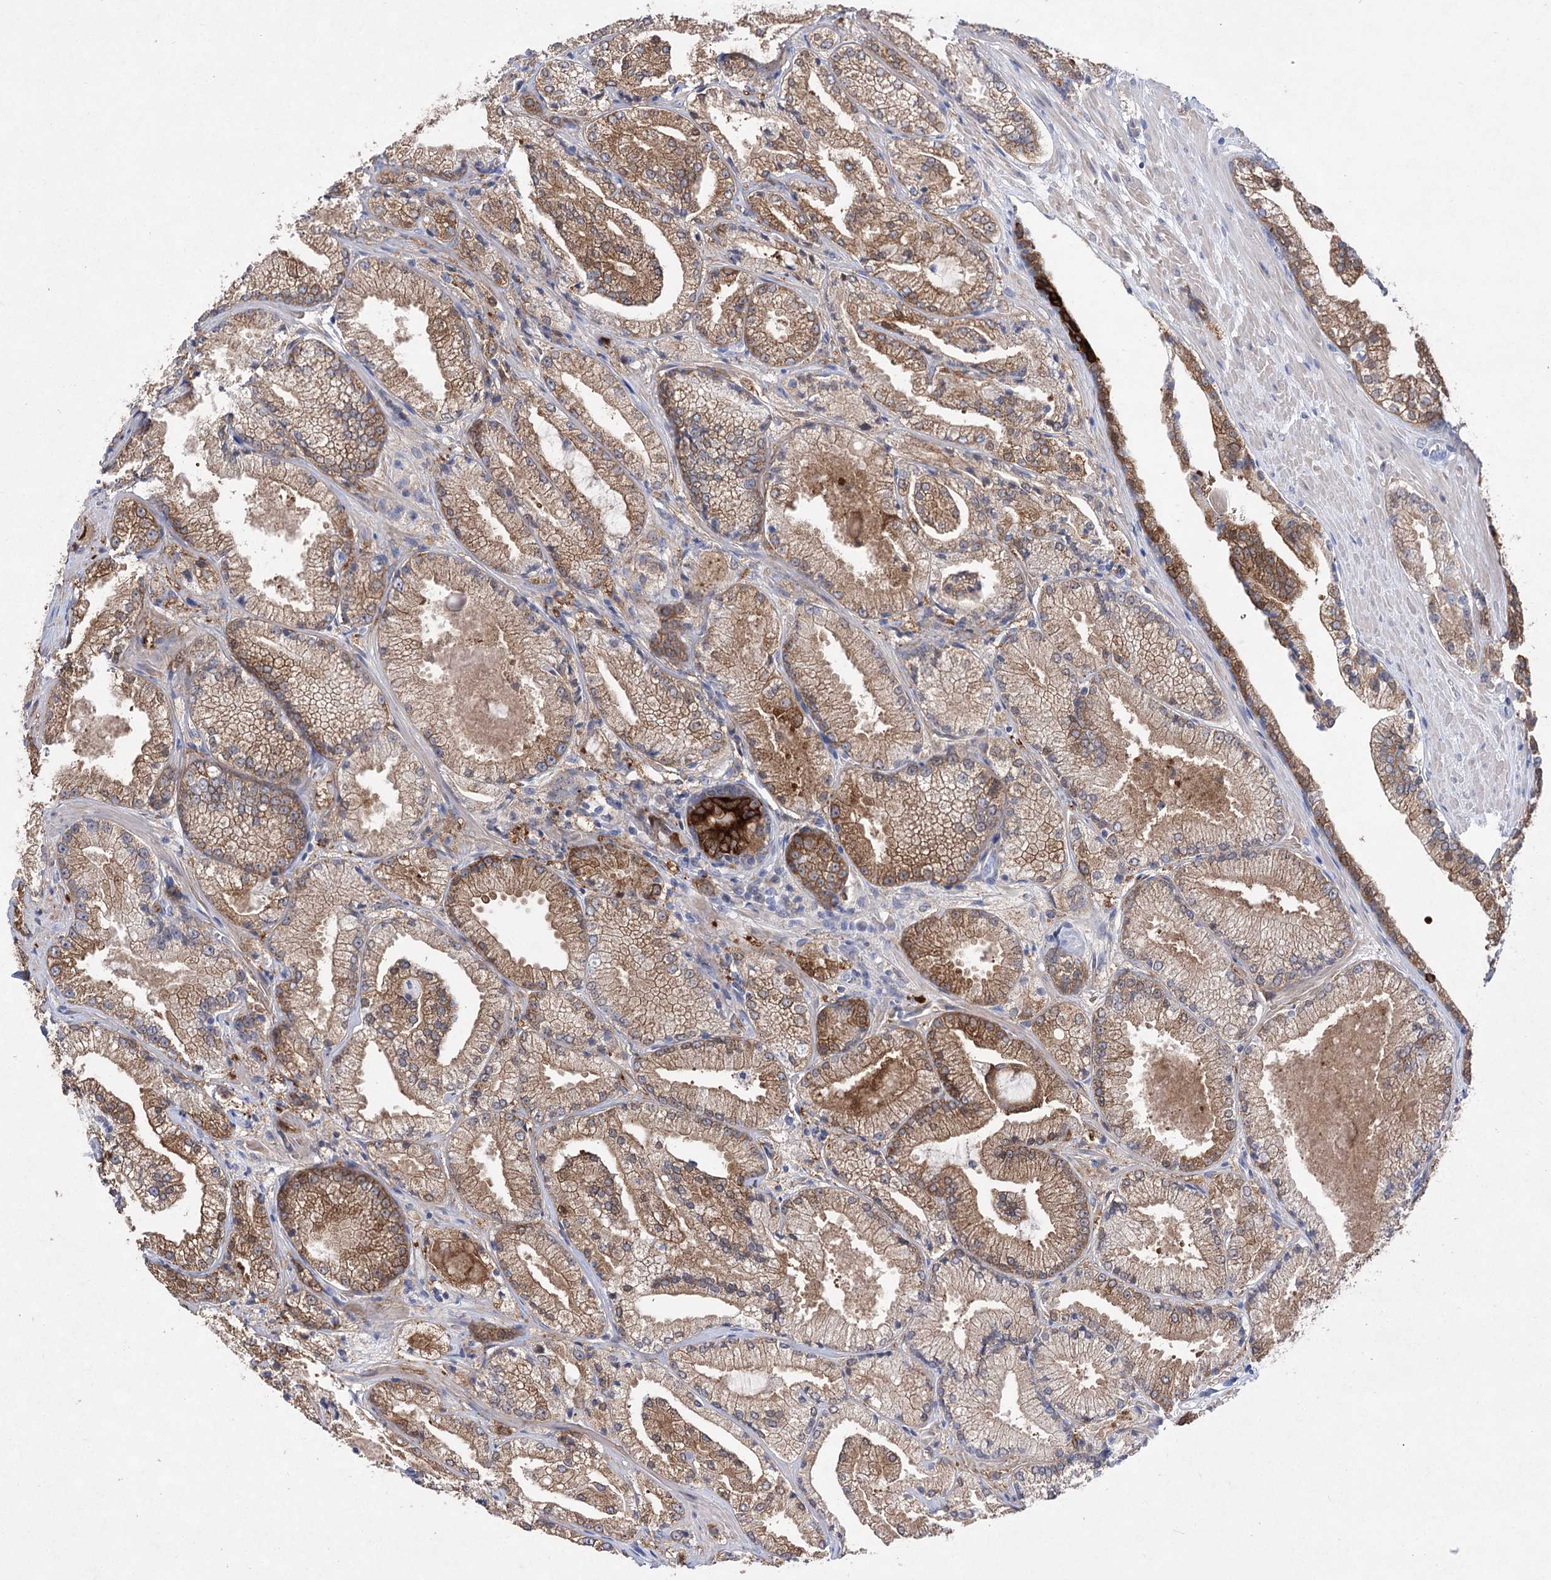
{"staining": {"intensity": "moderate", "quantity": ">75%", "location": "cytoplasmic/membranous"}, "tissue": "prostate cancer", "cell_type": "Tumor cells", "image_type": "cancer", "snomed": [{"axis": "morphology", "description": "Adenocarcinoma, High grade"}, {"axis": "topography", "description": "Prostate"}], "caption": "Prostate cancer was stained to show a protein in brown. There is medium levels of moderate cytoplasmic/membranous expression in approximately >75% of tumor cells.", "gene": "UGDH", "patient": {"sex": "male", "age": 73}}